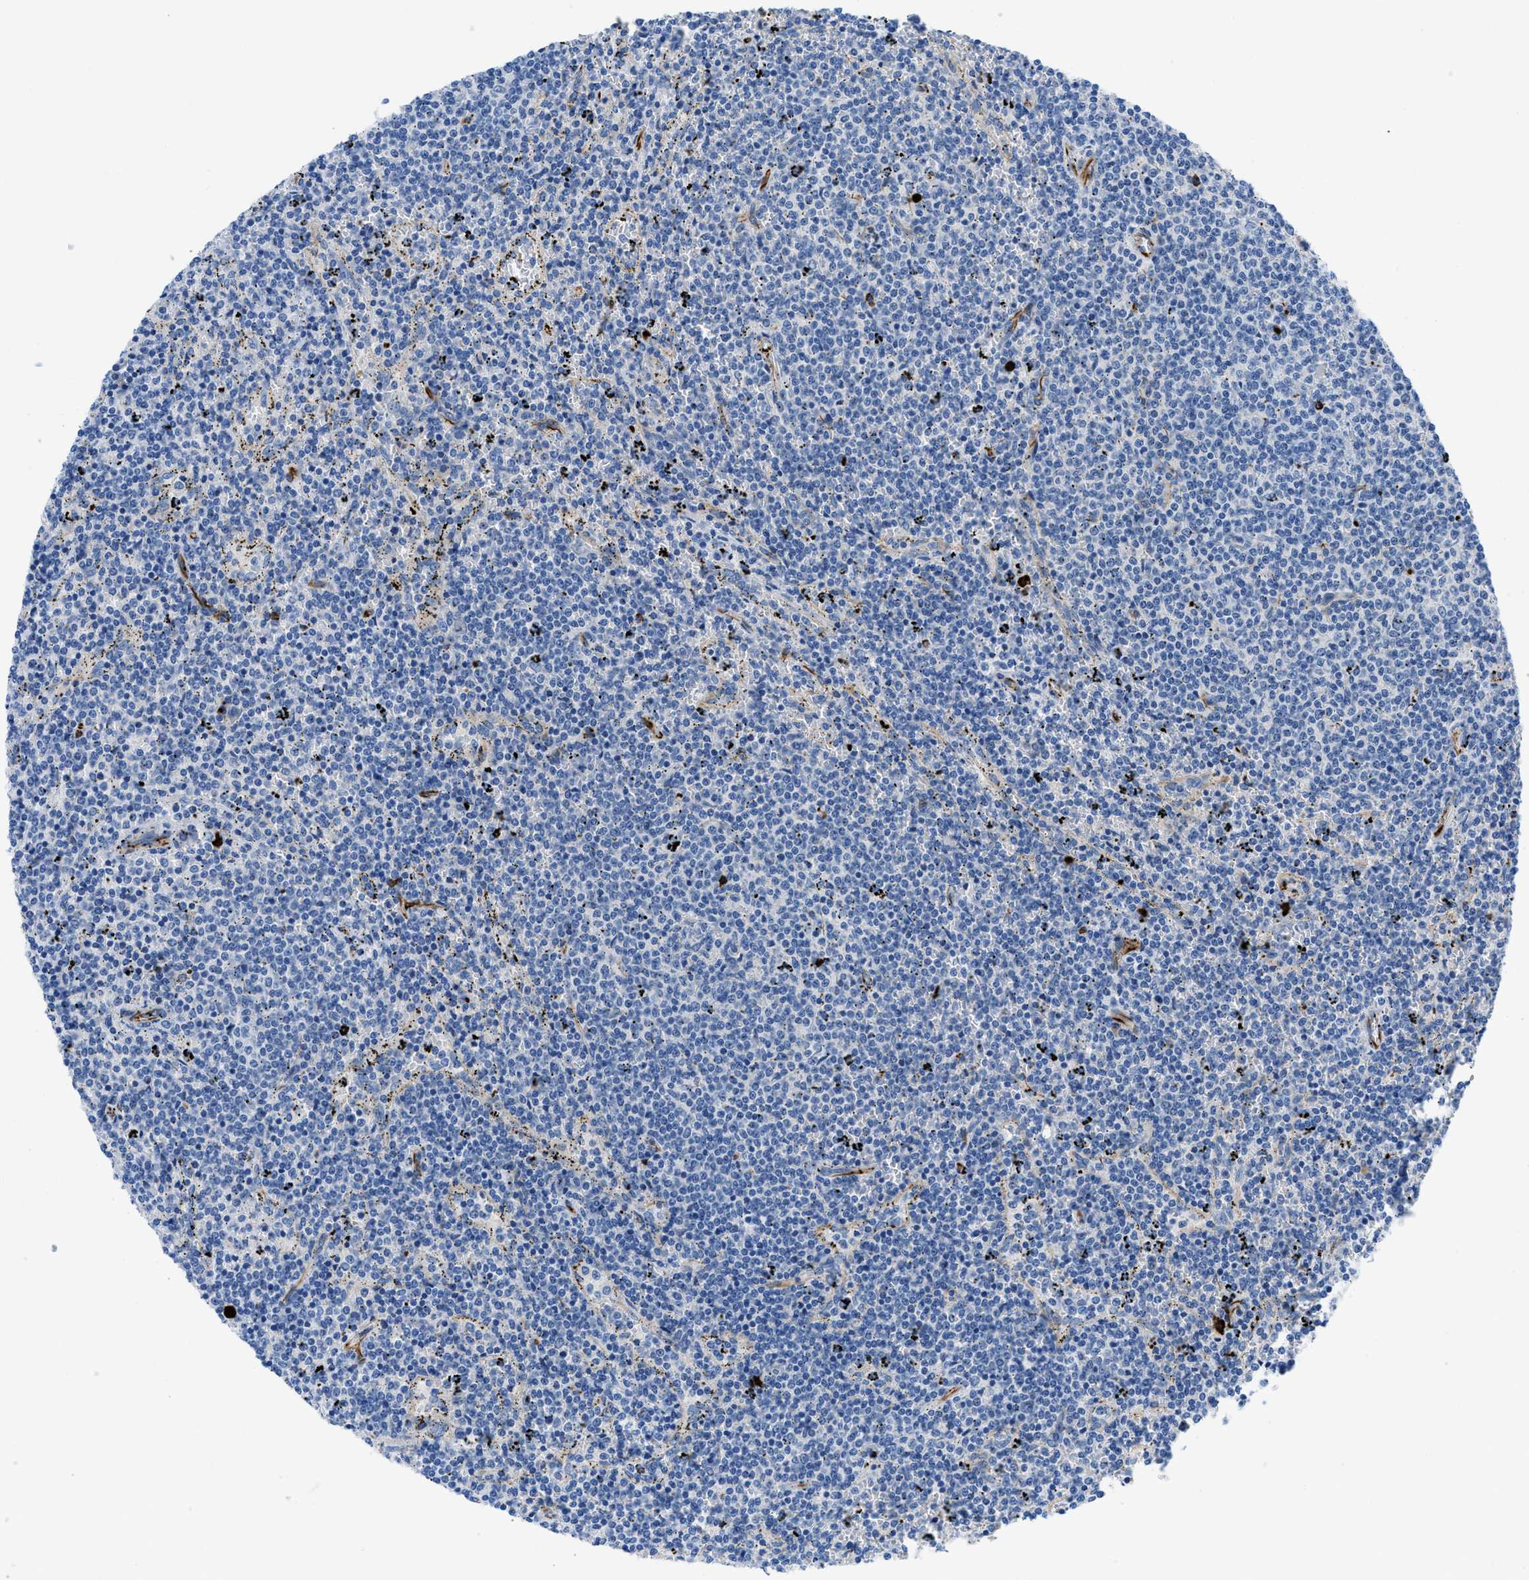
{"staining": {"intensity": "negative", "quantity": "none", "location": "none"}, "tissue": "lymphoma", "cell_type": "Tumor cells", "image_type": "cancer", "snomed": [{"axis": "morphology", "description": "Malignant lymphoma, non-Hodgkin's type, Low grade"}, {"axis": "topography", "description": "Spleen"}], "caption": "IHC of human low-grade malignant lymphoma, non-Hodgkin's type reveals no positivity in tumor cells.", "gene": "XCR1", "patient": {"sex": "female", "age": 50}}